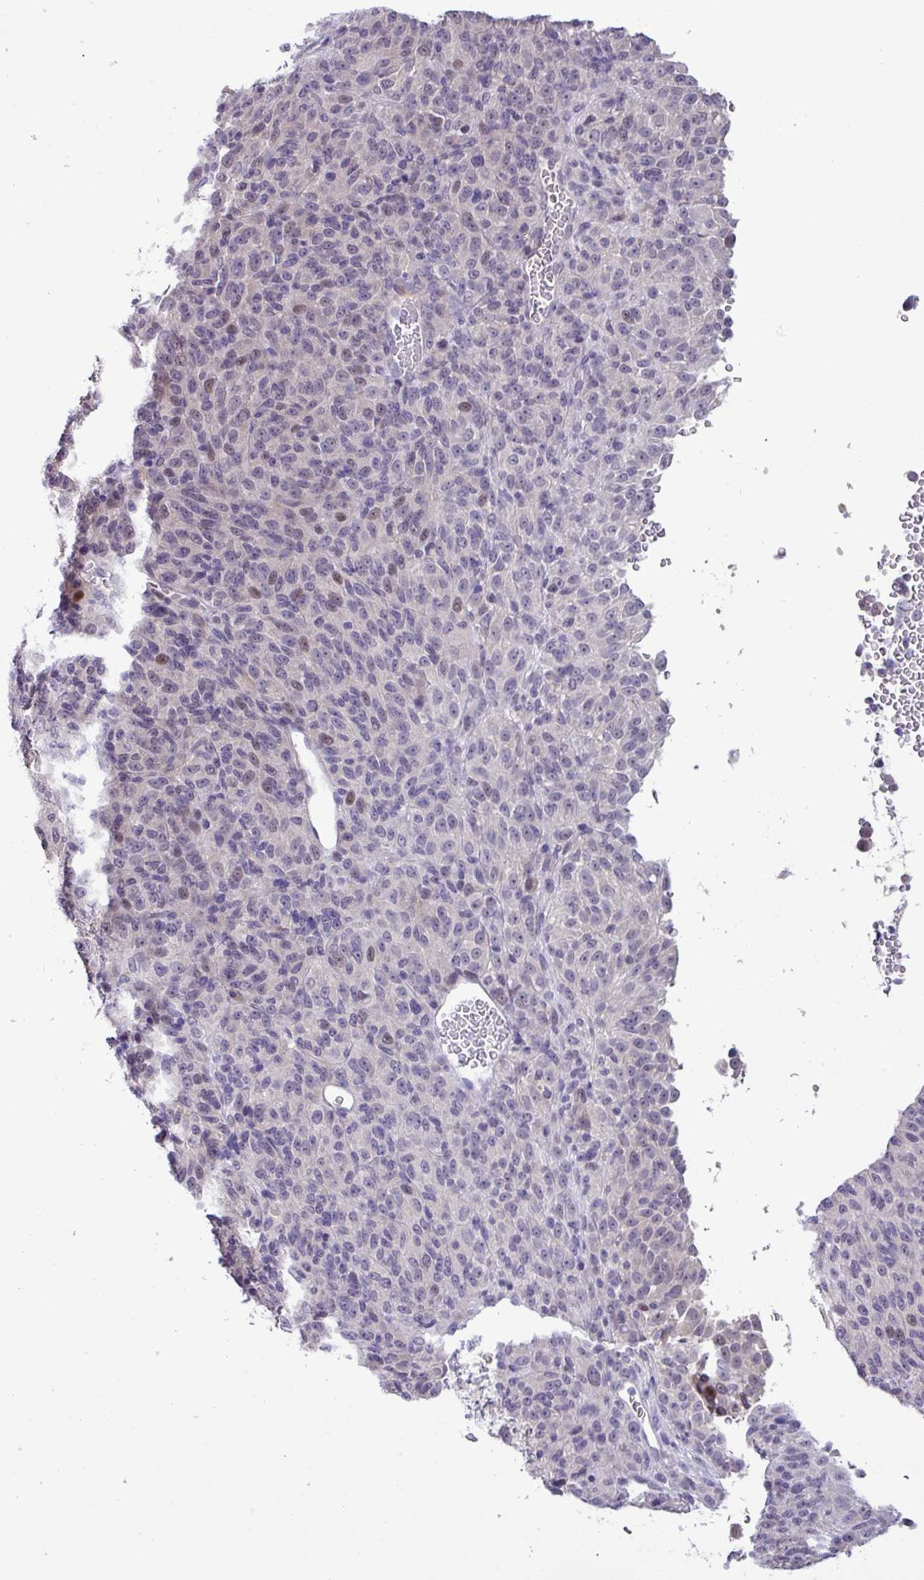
{"staining": {"intensity": "weak", "quantity": "<25%", "location": "nuclear"}, "tissue": "melanoma", "cell_type": "Tumor cells", "image_type": "cancer", "snomed": [{"axis": "morphology", "description": "Malignant melanoma, Metastatic site"}, {"axis": "topography", "description": "Brain"}], "caption": "This is an IHC micrograph of human melanoma. There is no expression in tumor cells.", "gene": "RIPPLY1", "patient": {"sex": "female", "age": 56}}